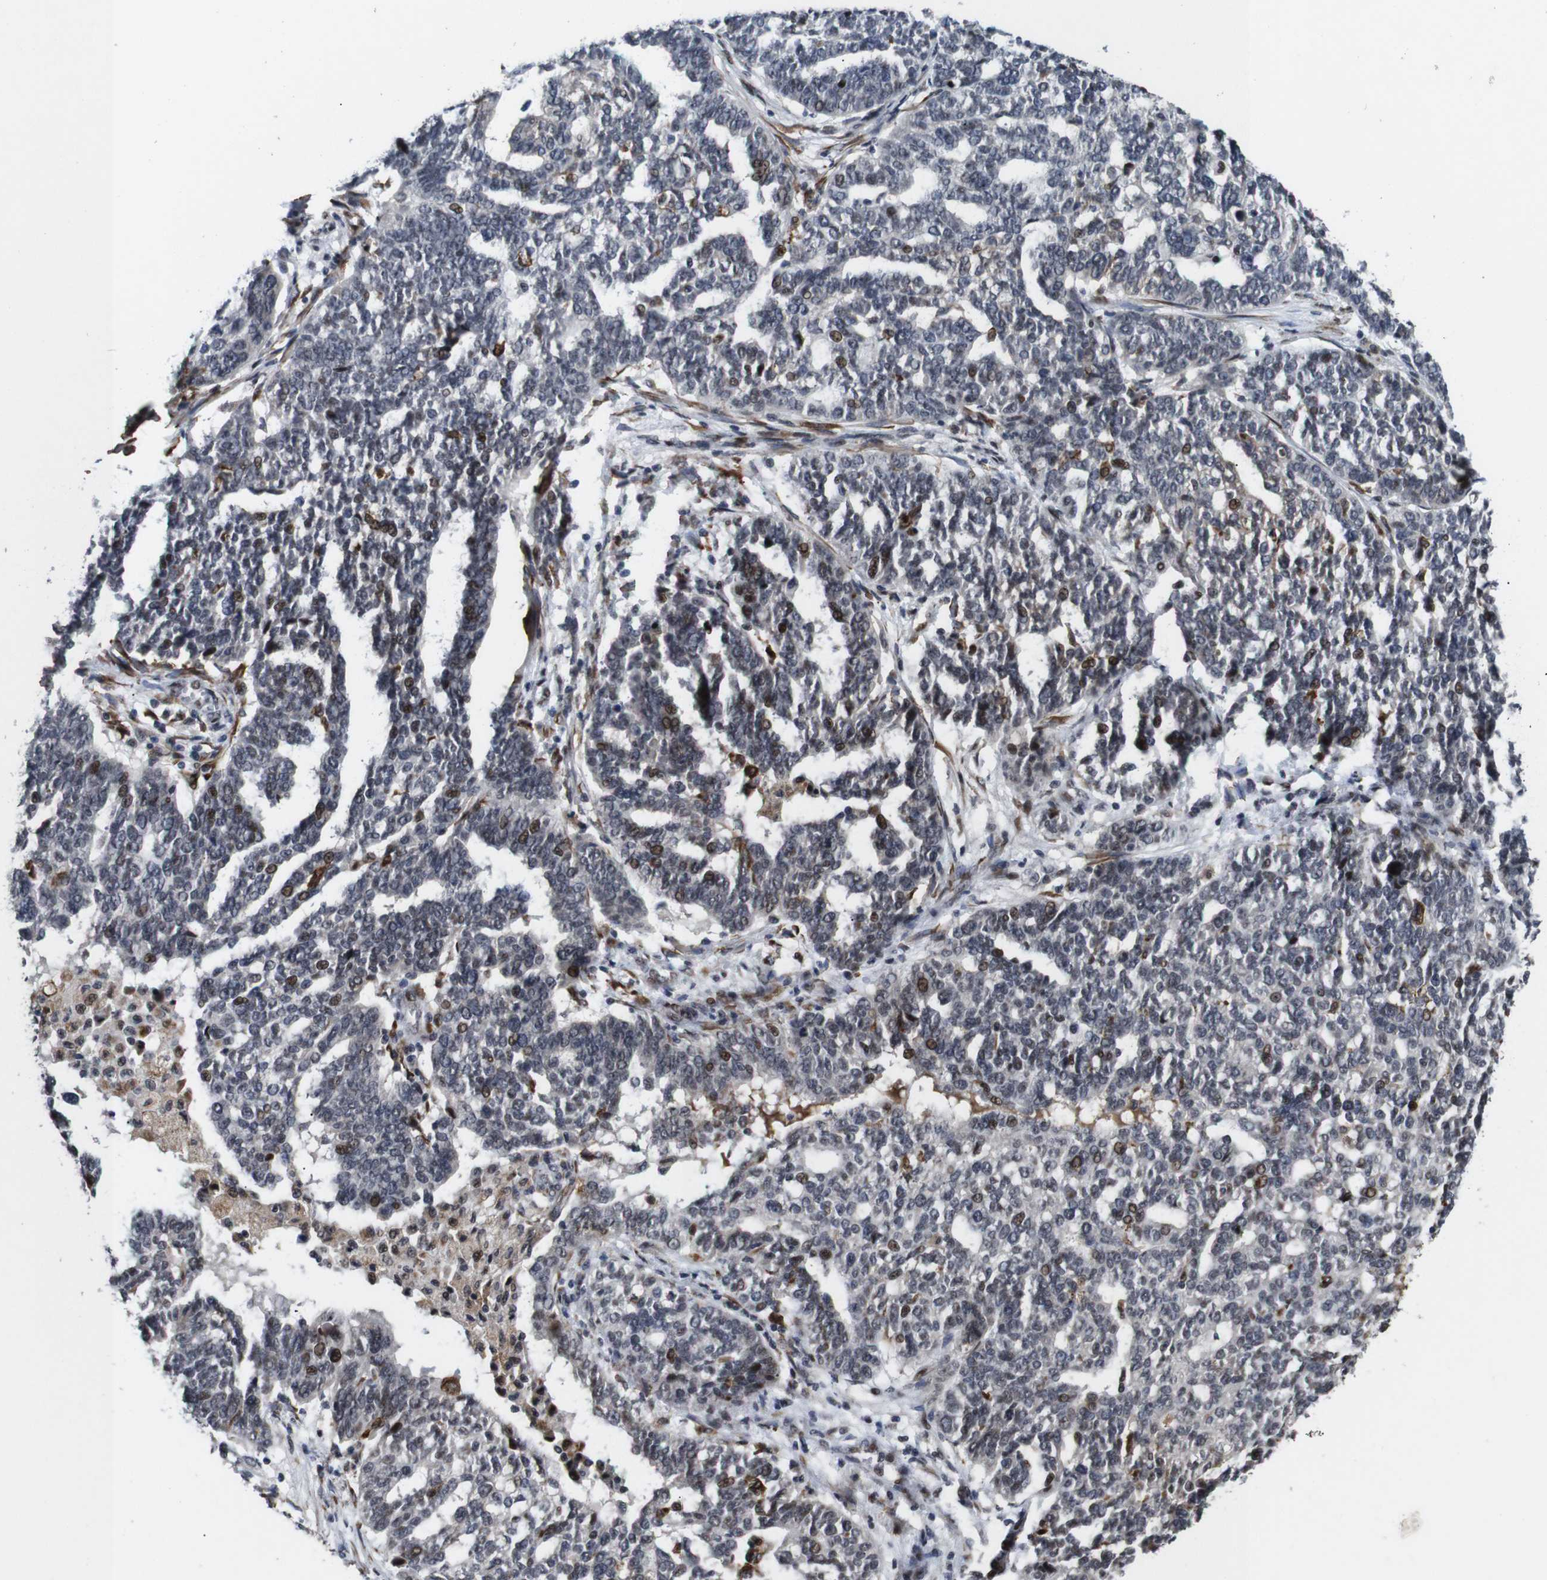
{"staining": {"intensity": "moderate", "quantity": "<25%", "location": "nuclear"}, "tissue": "ovarian cancer", "cell_type": "Tumor cells", "image_type": "cancer", "snomed": [{"axis": "morphology", "description": "Cystadenocarcinoma, serous, NOS"}, {"axis": "topography", "description": "Ovary"}], "caption": "This histopathology image exhibits serous cystadenocarcinoma (ovarian) stained with immunohistochemistry to label a protein in brown. The nuclear of tumor cells show moderate positivity for the protein. Nuclei are counter-stained blue.", "gene": "EIF4G1", "patient": {"sex": "female", "age": 59}}